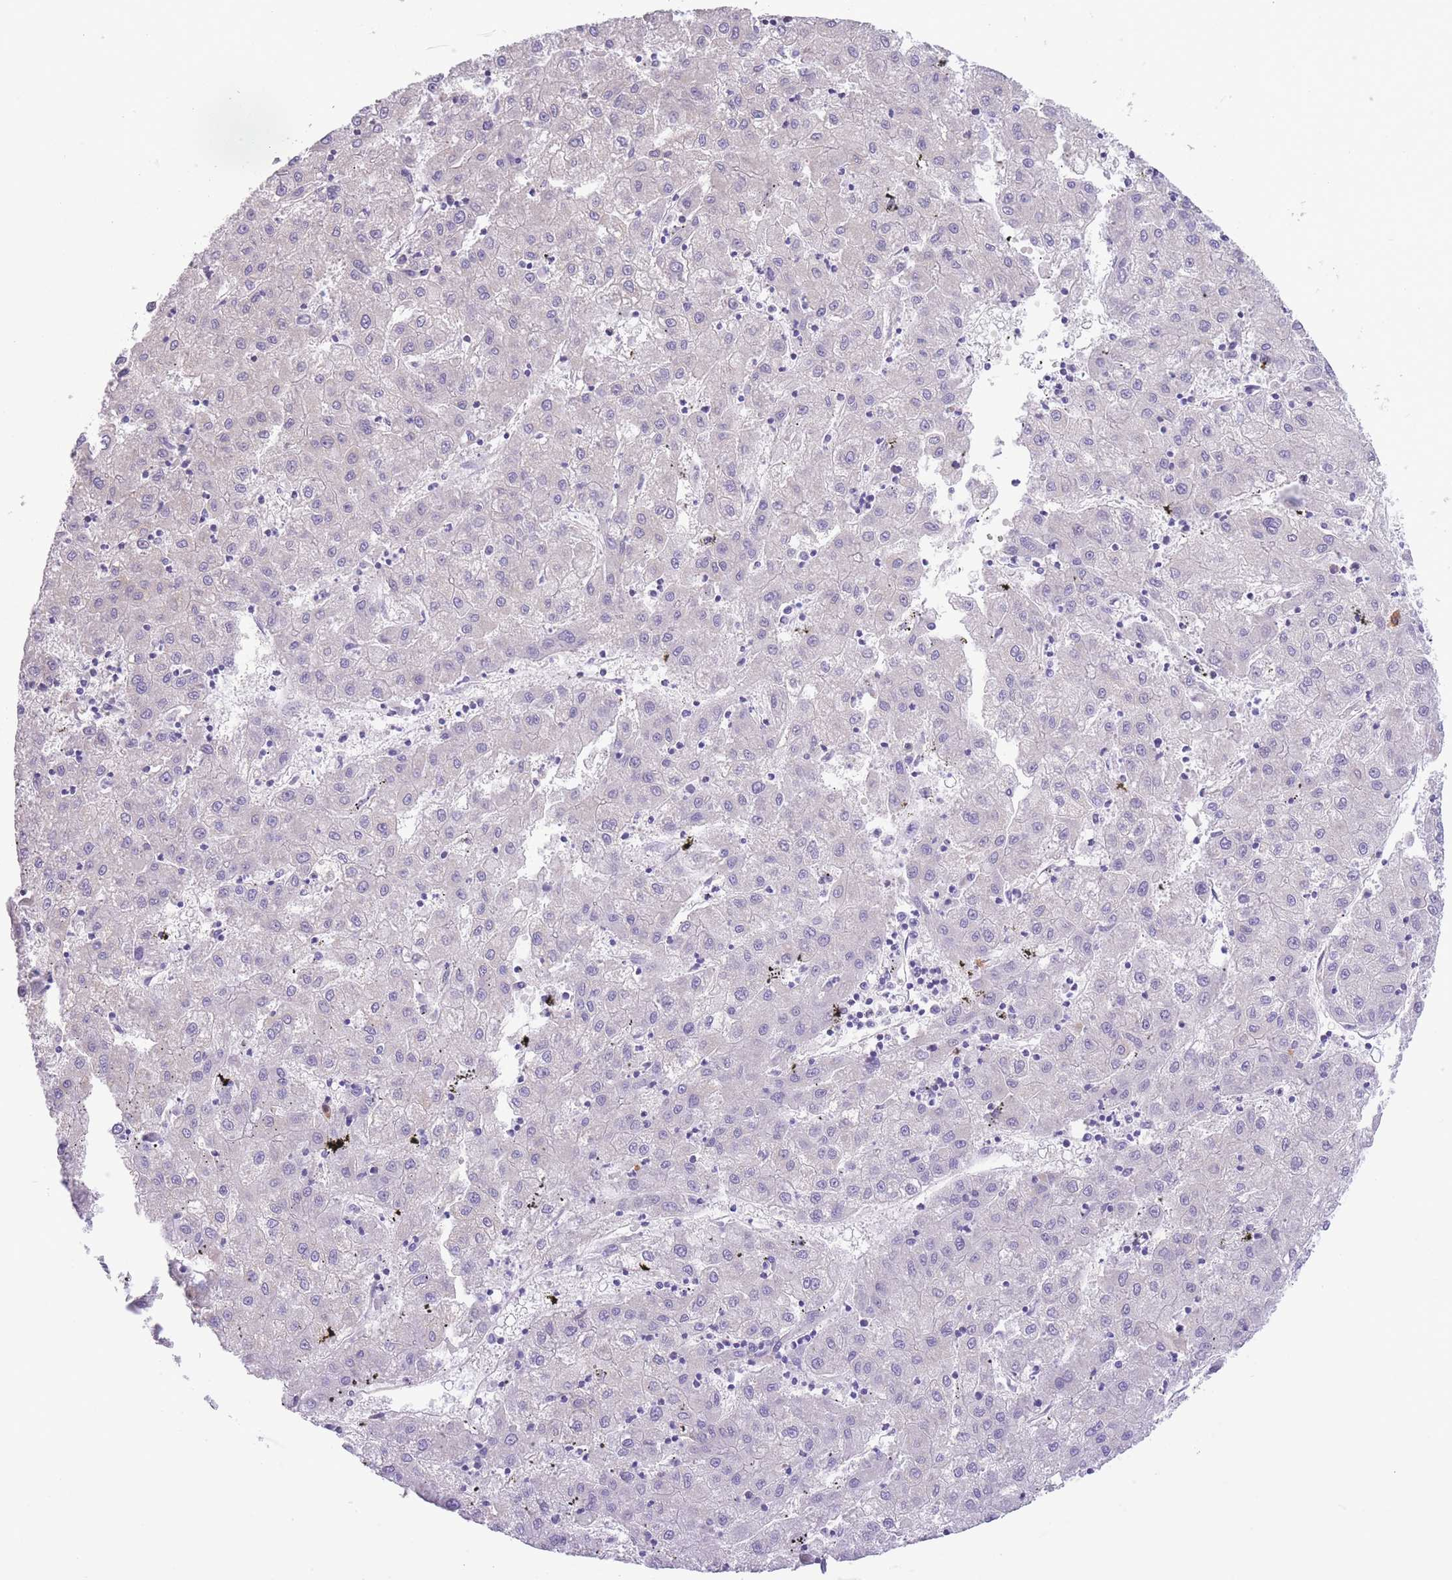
{"staining": {"intensity": "negative", "quantity": "none", "location": "none"}, "tissue": "liver cancer", "cell_type": "Tumor cells", "image_type": "cancer", "snomed": [{"axis": "morphology", "description": "Carcinoma, Hepatocellular, NOS"}, {"axis": "topography", "description": "Liver"}], "caption": "Liver cancer (hepatocellular carcinoma) was stained to show a protein in brown. There is no significant expression in tumor cells.", "gene": "RHOU", "patient": {"sex": "male", "age": 72}}